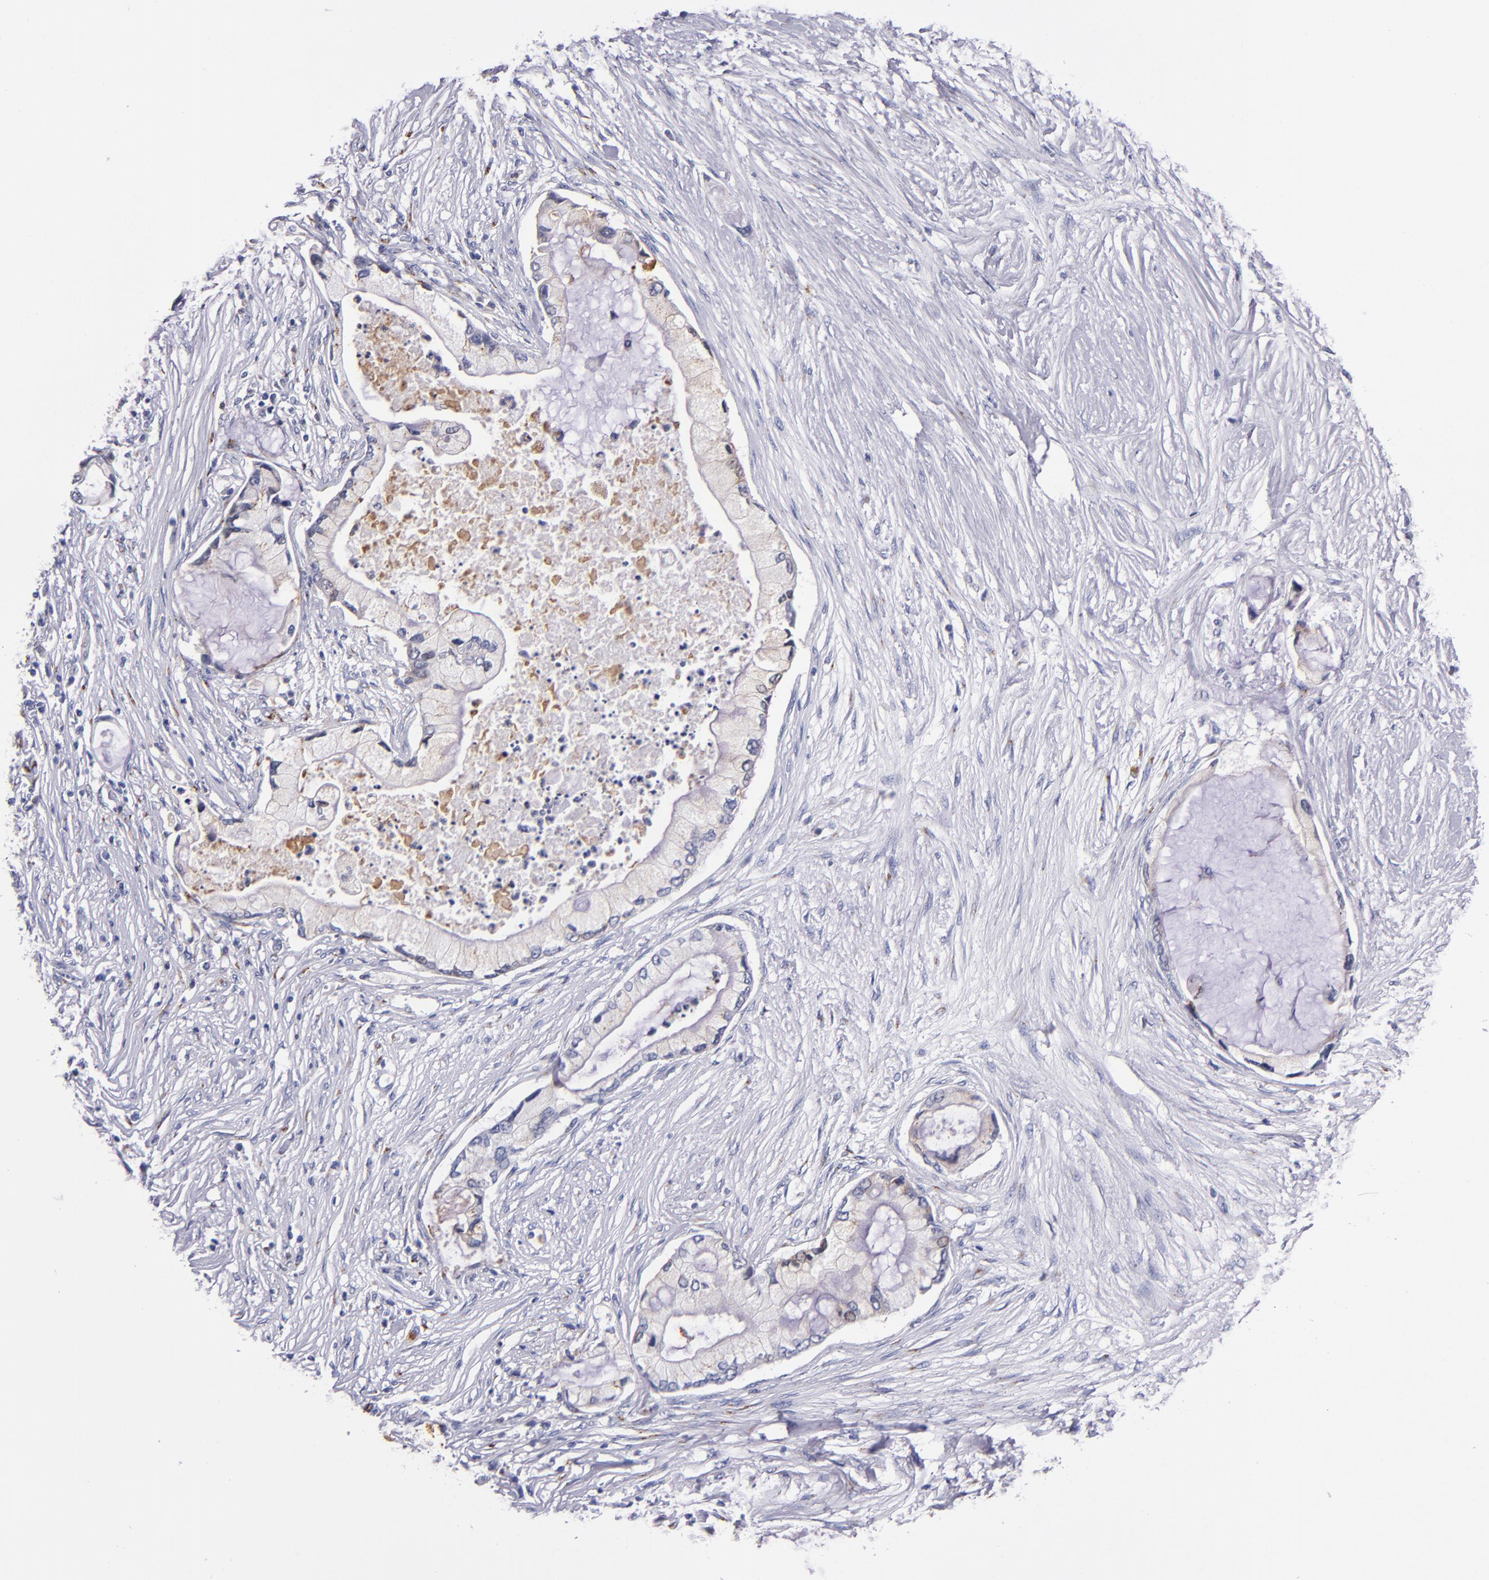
{"staining": {"intensity": "moderate", "quantity": ">75%", "location": "cytoplasmic/membranous"}, "tissue": "pancreatic cancer", "cell_type": "Tumor cells", "image_type": "cancer", "snomed": [{"axis": "morphology", "description": "Adenocarcinoma, NOS"}, {"axis": "topography", "description": "Pancreas"}], "caption": "A photomicrograph of human pancreatic cancer stained for a protein shows moderate cytoplasmic/membranous brown staining in tumor cells. (Brightfield microscopy of DAB IHC at high magnification).", "gene": "RAB41", "patient": {"sex": "female", "age": 59}}